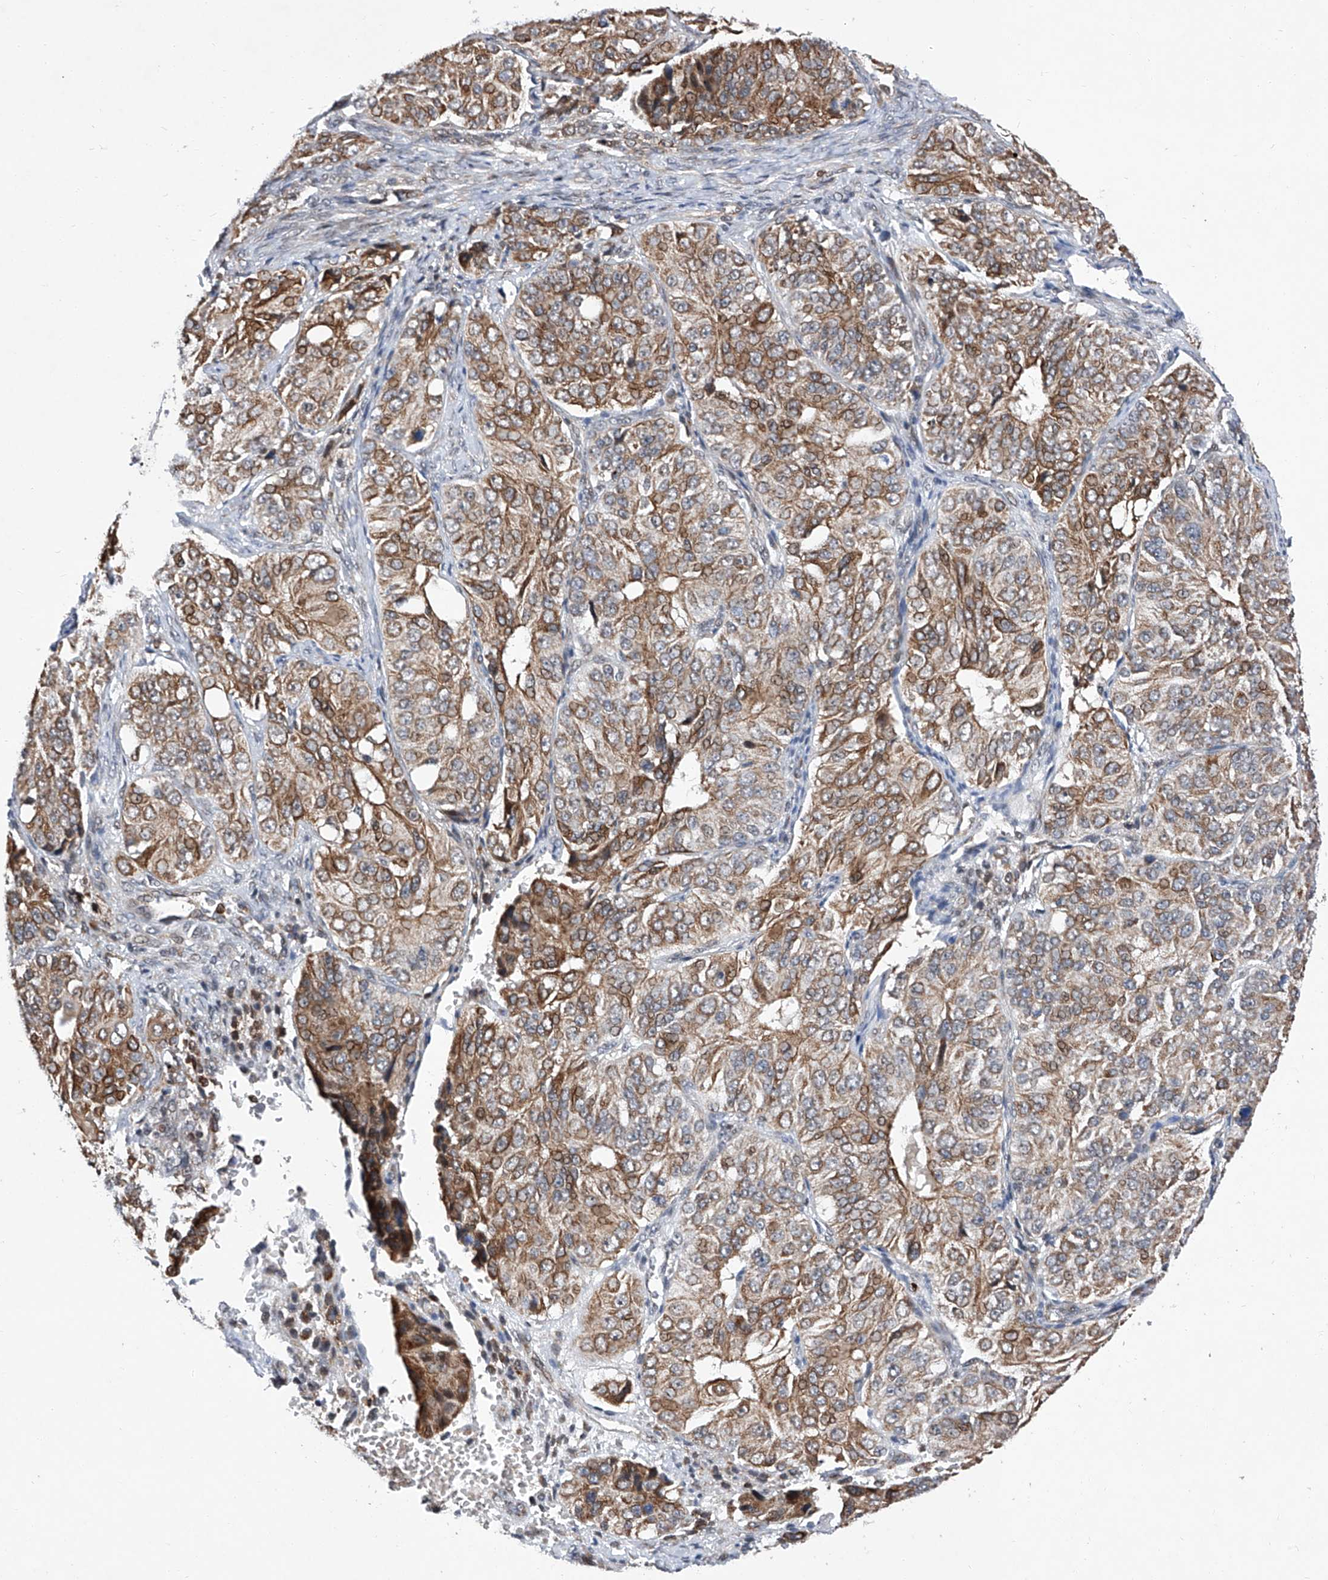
{"staining": {"intensity": "moderate", "quantity": ">75%", "location": "cytoplasmic/membranous"}, "tissue": "ovarian cancer", "cell_type": "Tumor cells", "image_type": "cancer", "snomed": [{"axis": "morphology", "description": "Carcinoma, endometroid"}, {"axis": "topography", "description": "Ovary"}], "caption": "Ovarian cancer (endometroid carcinoma) tissue displays moderate cytoplasmic/membranous positivity in about >75% of tumor cells", "gene": "FARP2", "patient": {"sex": "female", "age": 51}}